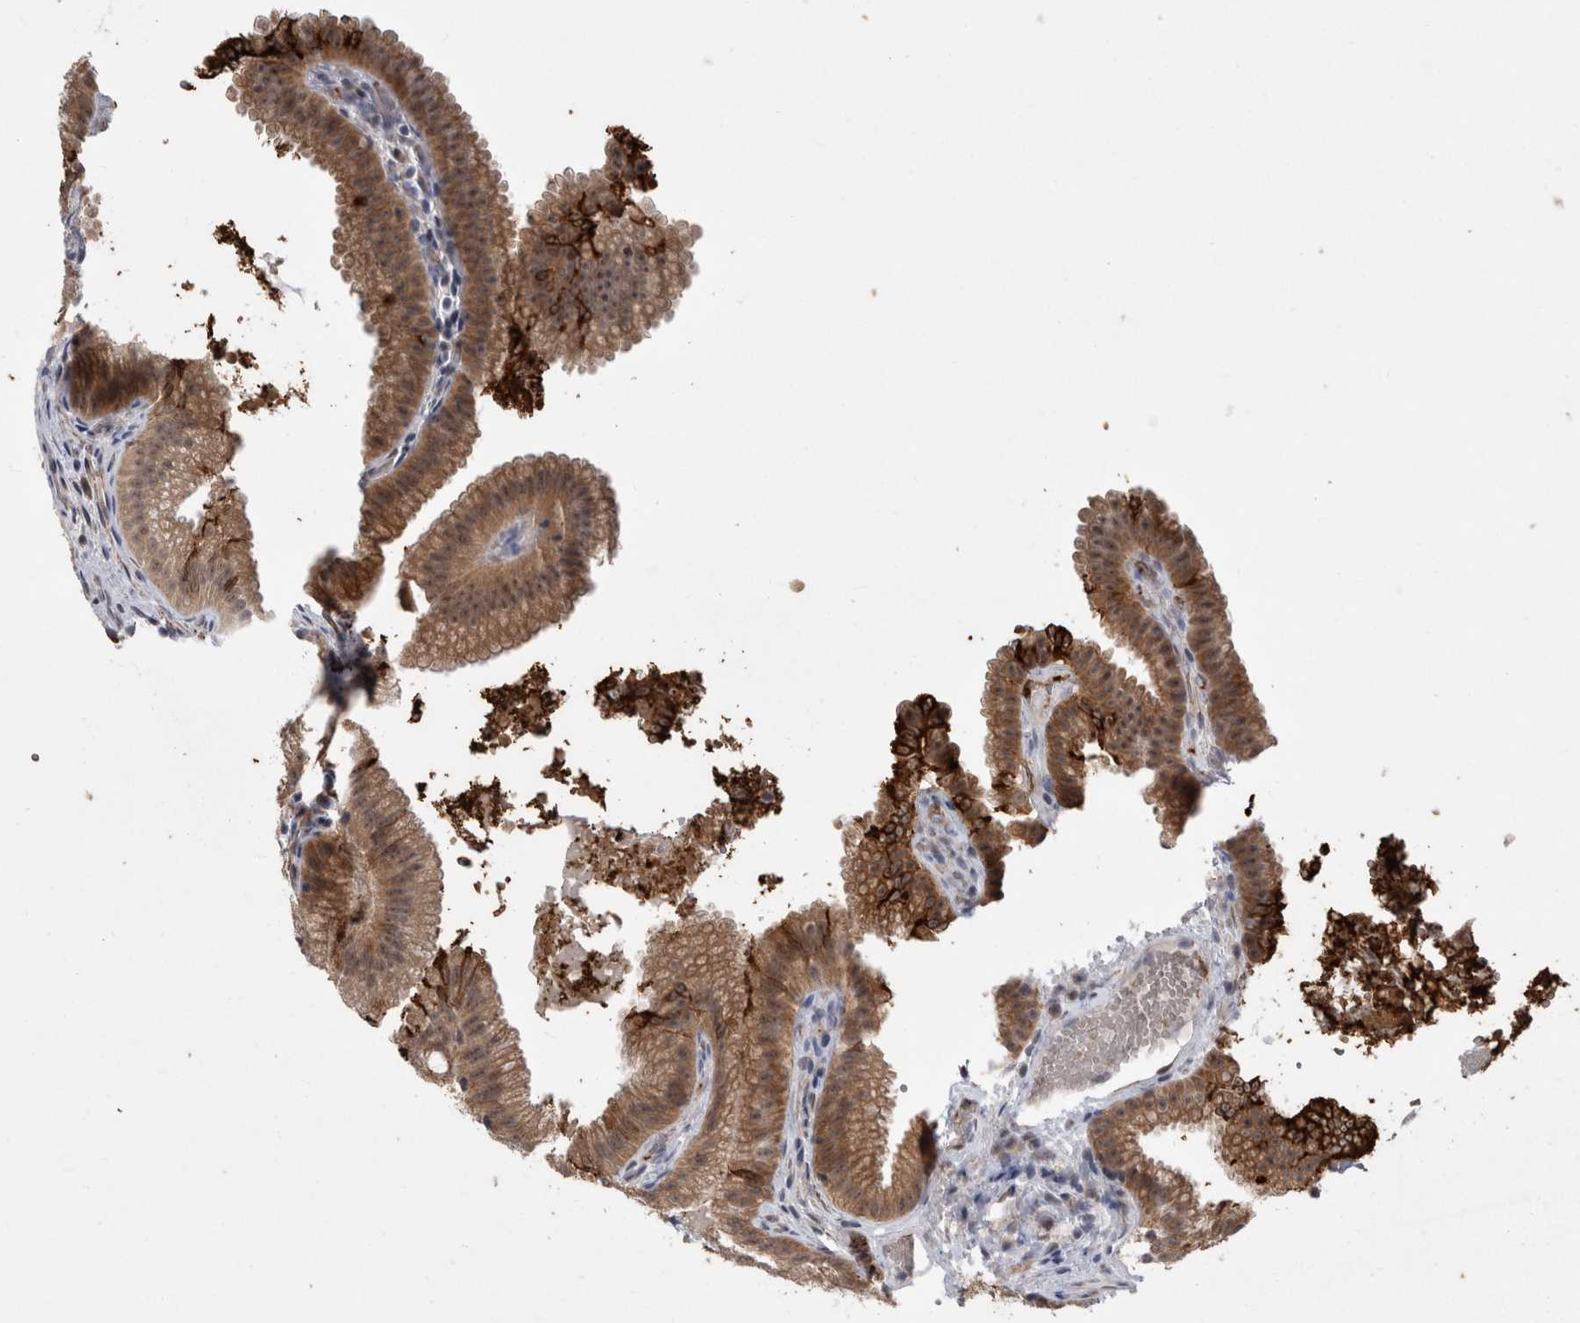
{"staining": {"intensity": "moderate", "quantity": ">75%", "location": "cytoplasmic/membranous,nuclear"}, "tissue": "gallbladder", "cell_type": "Glandular cells", "image_type": "normal", "snomed": [{"axis": "morphology", "description": "Normal tissue, NOS"}, {"axis": "topography", "description": "Gallbladder"}], "caption": "This is a micrograph of IHC staining of benign gallbladder, which shows moderate positivity in the cytoplasmic/membranous,nuclear of glandular cells.", "gene": "FAM83H", "patient": {"sex": "female", "age": 30}}